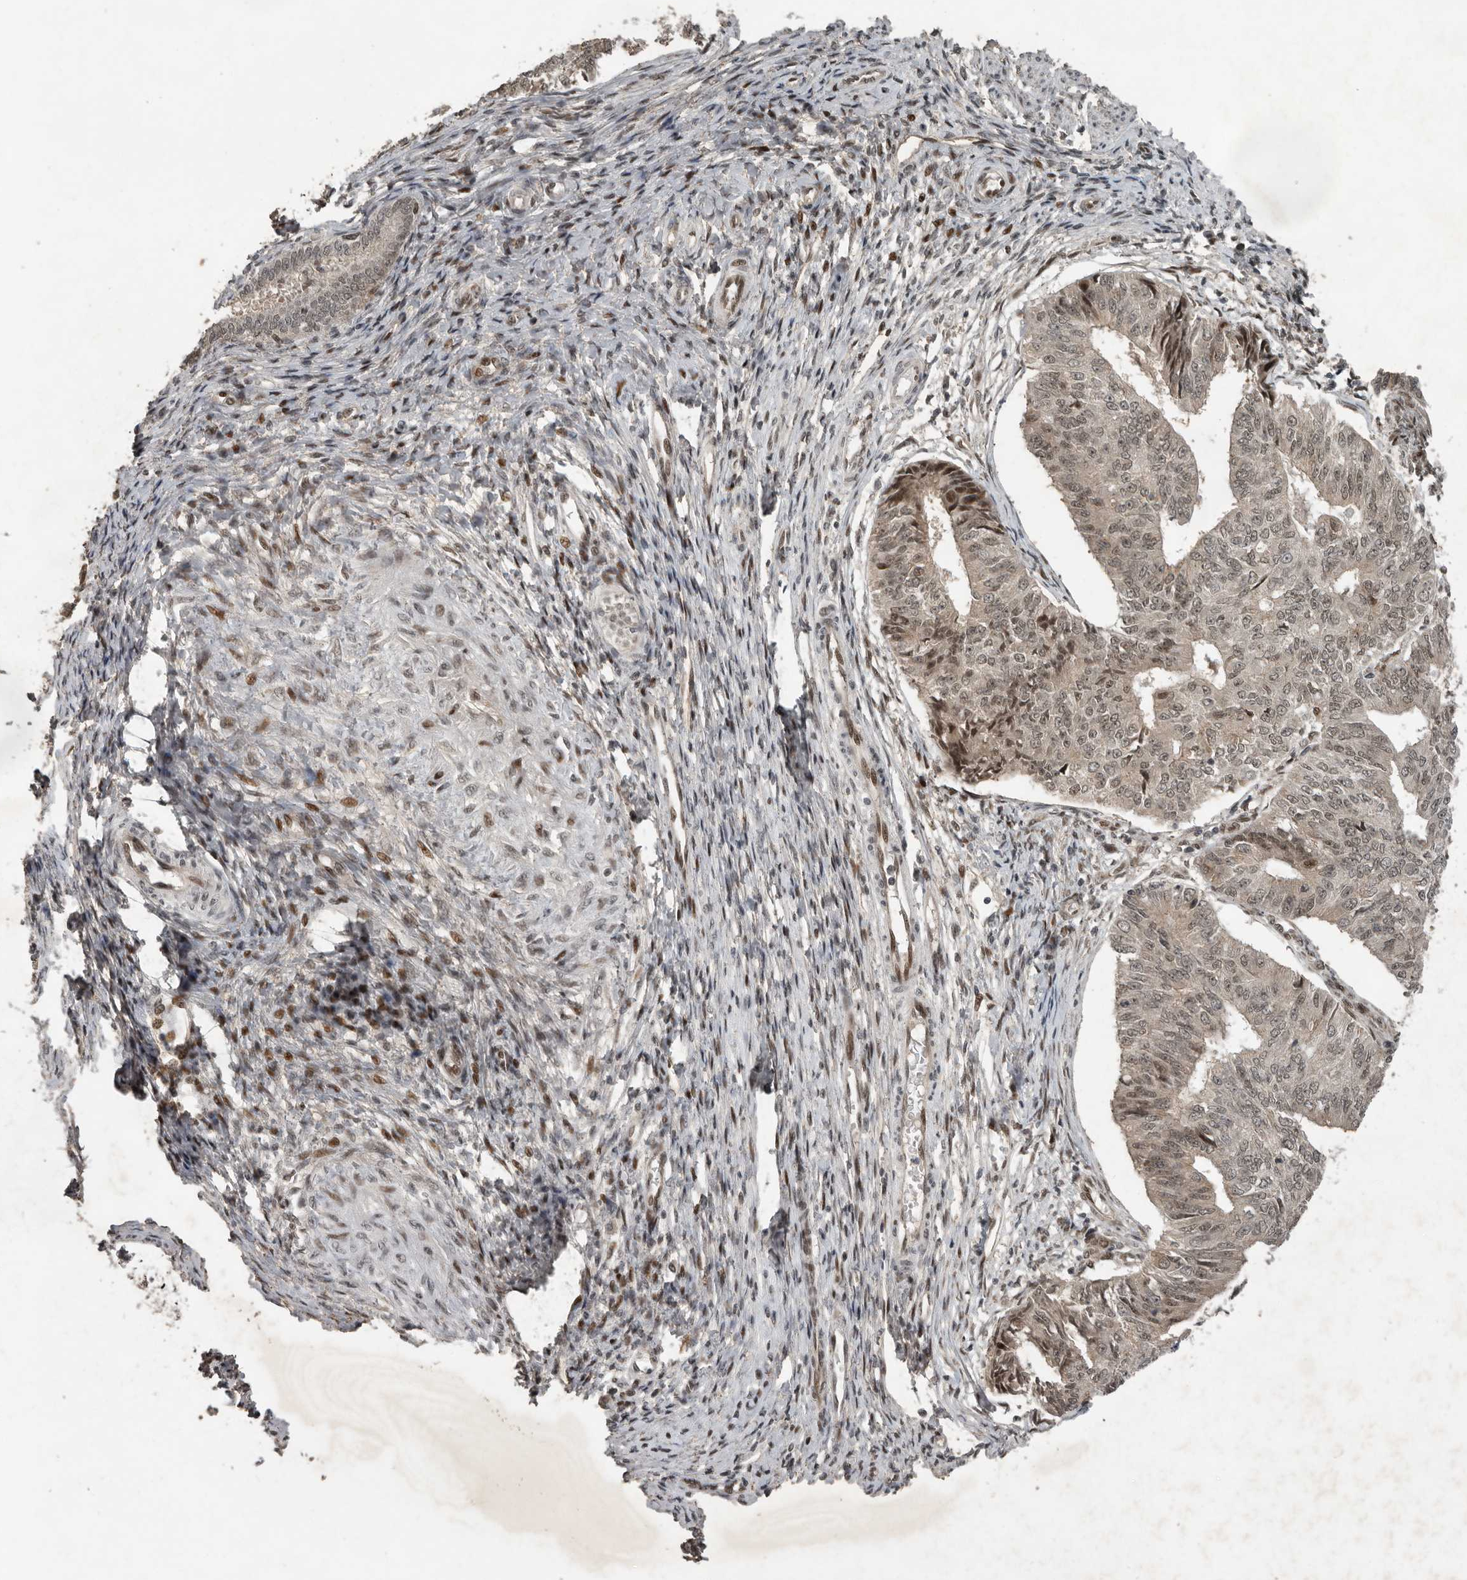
{"staining": {"intensity": "weak", "quantity": ">75%", "location": "cytoplasmic/membranous,nuclear"}, "tissue": "endometrial cancer", "cell_type": "Tumor cells", "image_type": "cancer", "snomed": [{"axis": "morphology", "description": "Adenocarcinoma, NOS"}, {"axis": "topography", "description": "Endometrium"}], "caption": "Weak cytoplasmic/membranous and nuclear positivity is present in about >75% of tumor cells in endometrial adenocarcinoma.", "gene": "CDC27", "patient": {"sex": "female", "age": 32}}